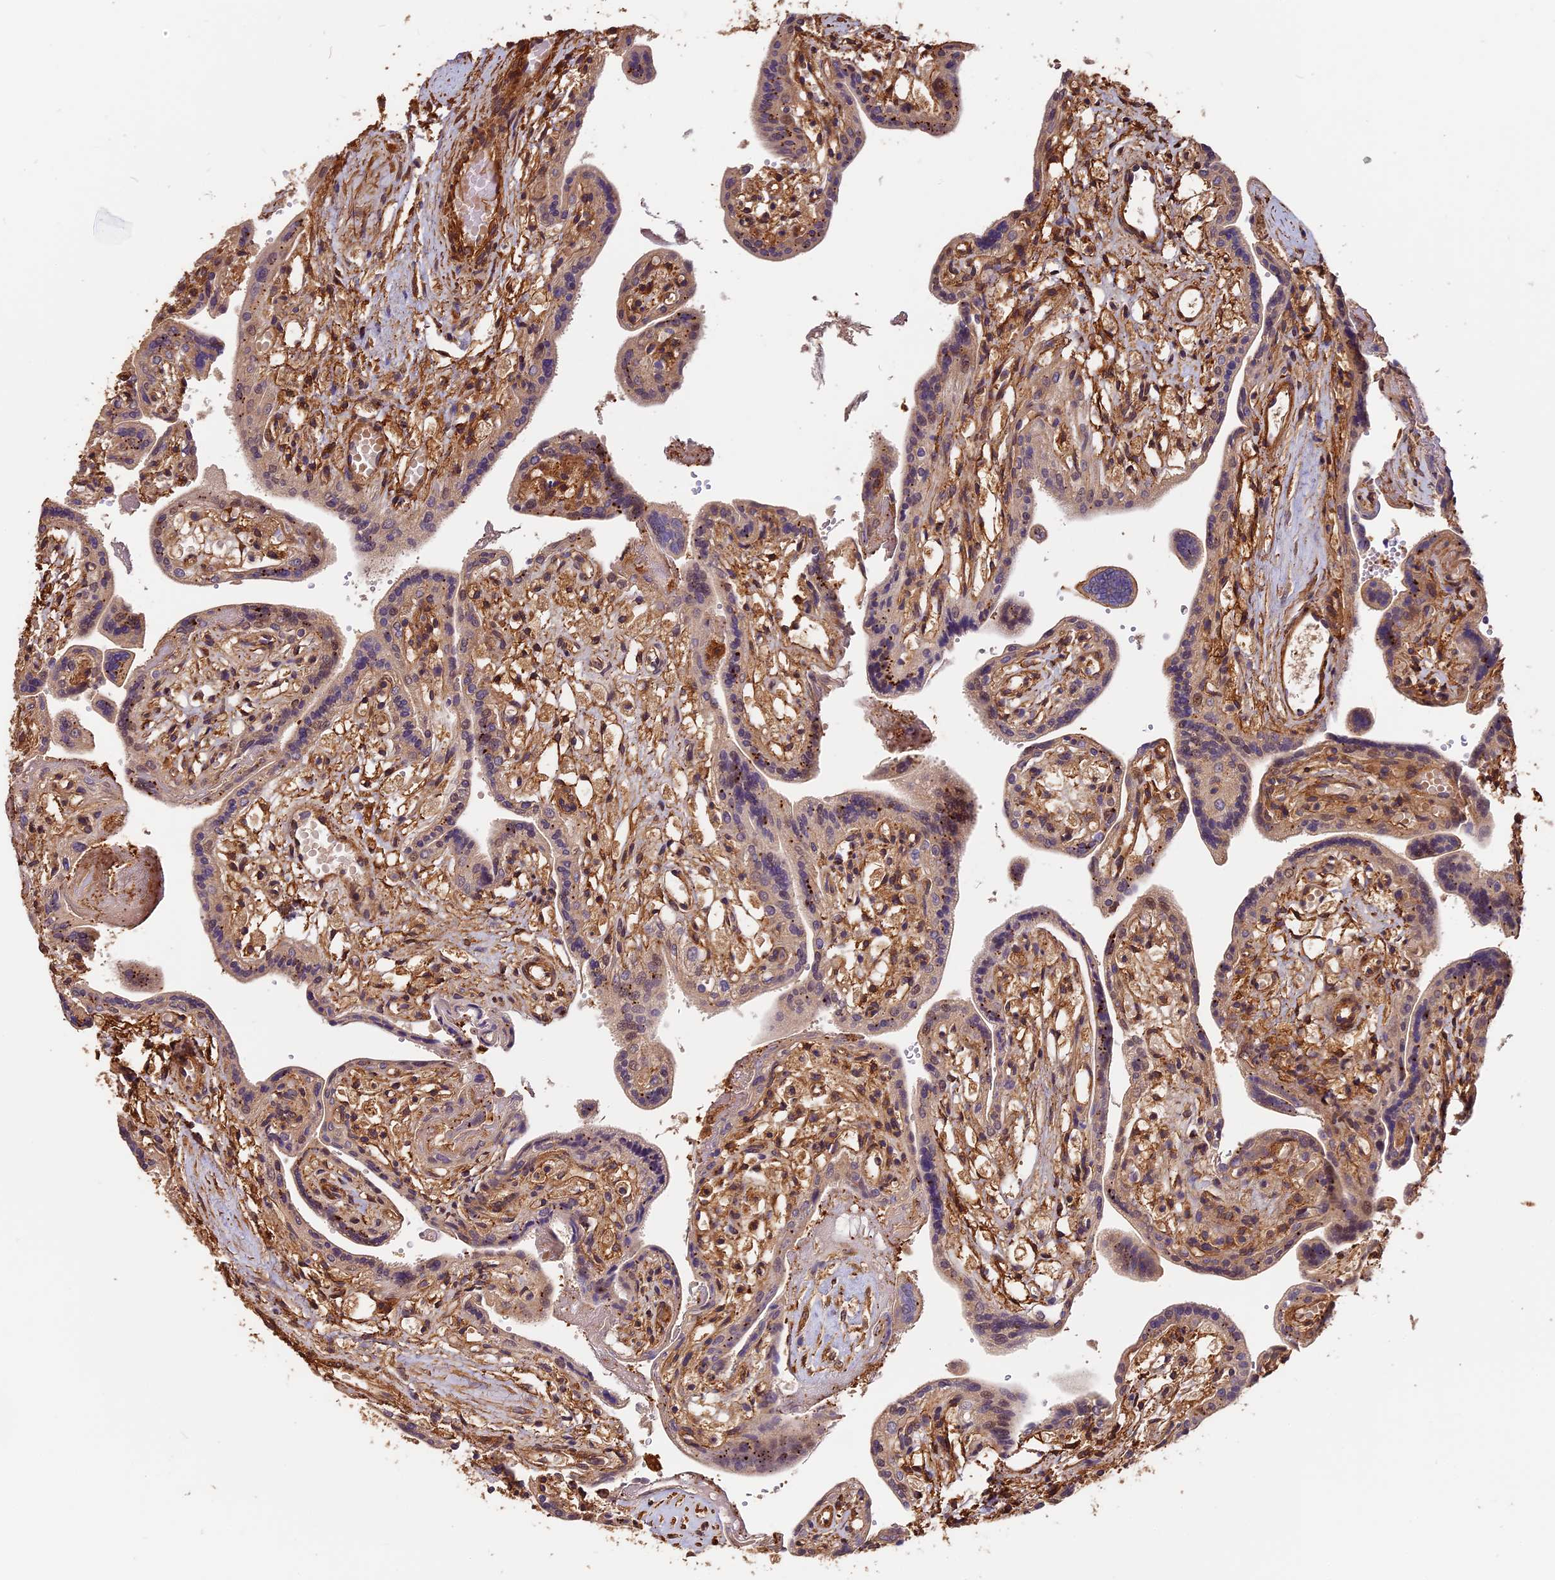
{"staining": {"intensity": "moderate", "quantity": "25%-75%", "location": "cytoplasmic/membranous"}, "tissue": "placenta", "cell_type": "Trophoblastic cells", "image_type": "normal", "snomed": [{"axis": "morphology", "description": "Normal tissue, NOS"}, {"axis": "topography", "description": "Placenta"}], "caption": "Protein staining reveals moderate cytoplasmic/membranous staining in approximately 25%-75% of trophoblastic cells in unremarkable placenta.", "gene": "MMP15", "patient": {"sex": "female", "age": 37}}